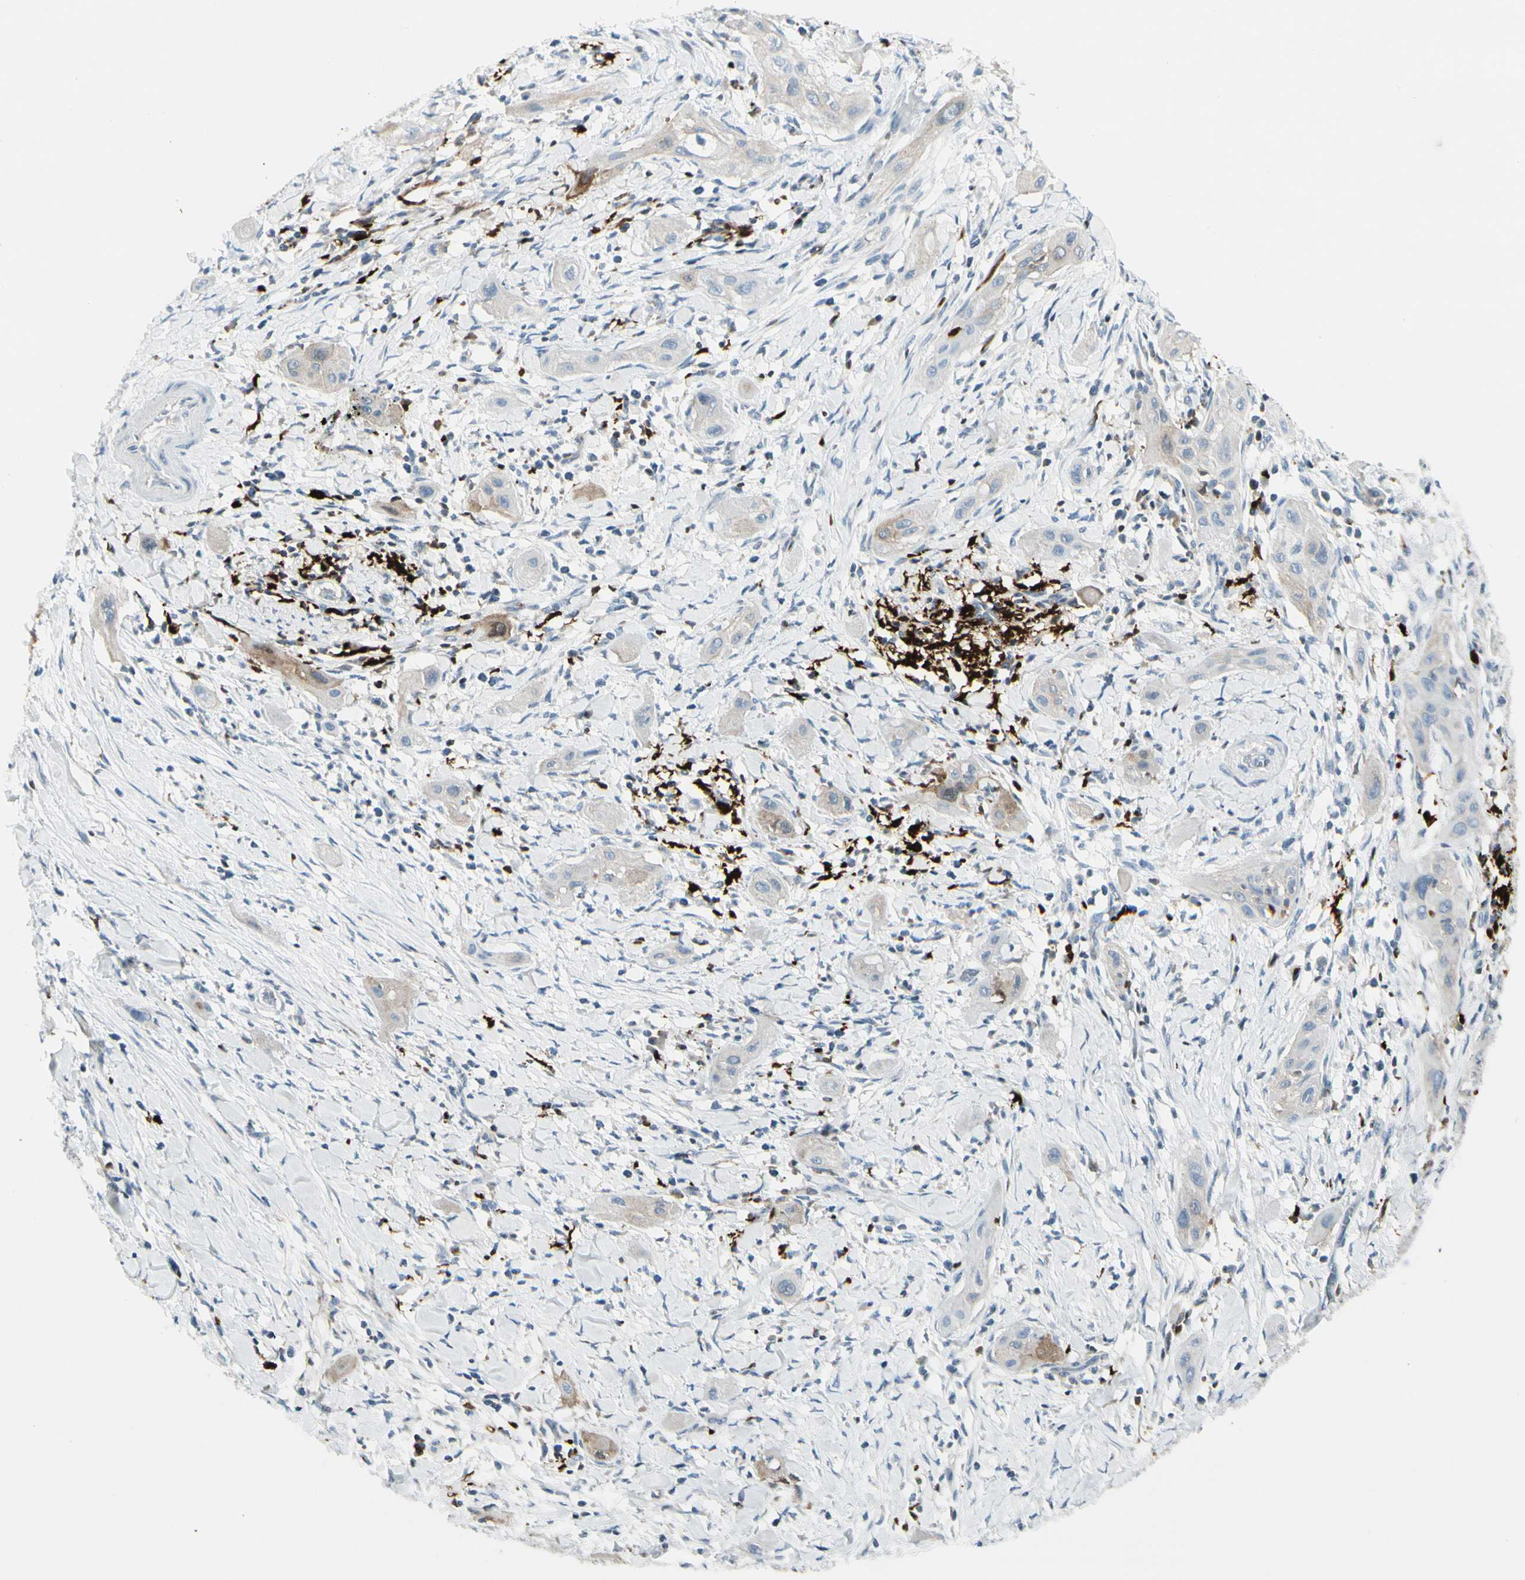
{"staining": {"intensity": "weak", "quantity": "25%-75%", "location": "cytoplasmic/membranous"}, "tissue": "lung cancer", "cell_type": "Tumor cells", "image_type": "cancer", "snomed": [{"axis": "morphology", "description": "Squamous cell carcinoma, NOS"}, {"axis": "topography", "description": "Lung"}], "caption": "Lung cancer (squamous cell carcinoma) stained for a protein (brown) demonstrates weak cytoplasmic/membranous positive positivity in about 25%-75% of tumor cells.", "gene": "TRAF1", "patient": {"sex": "female", "age": 47}}